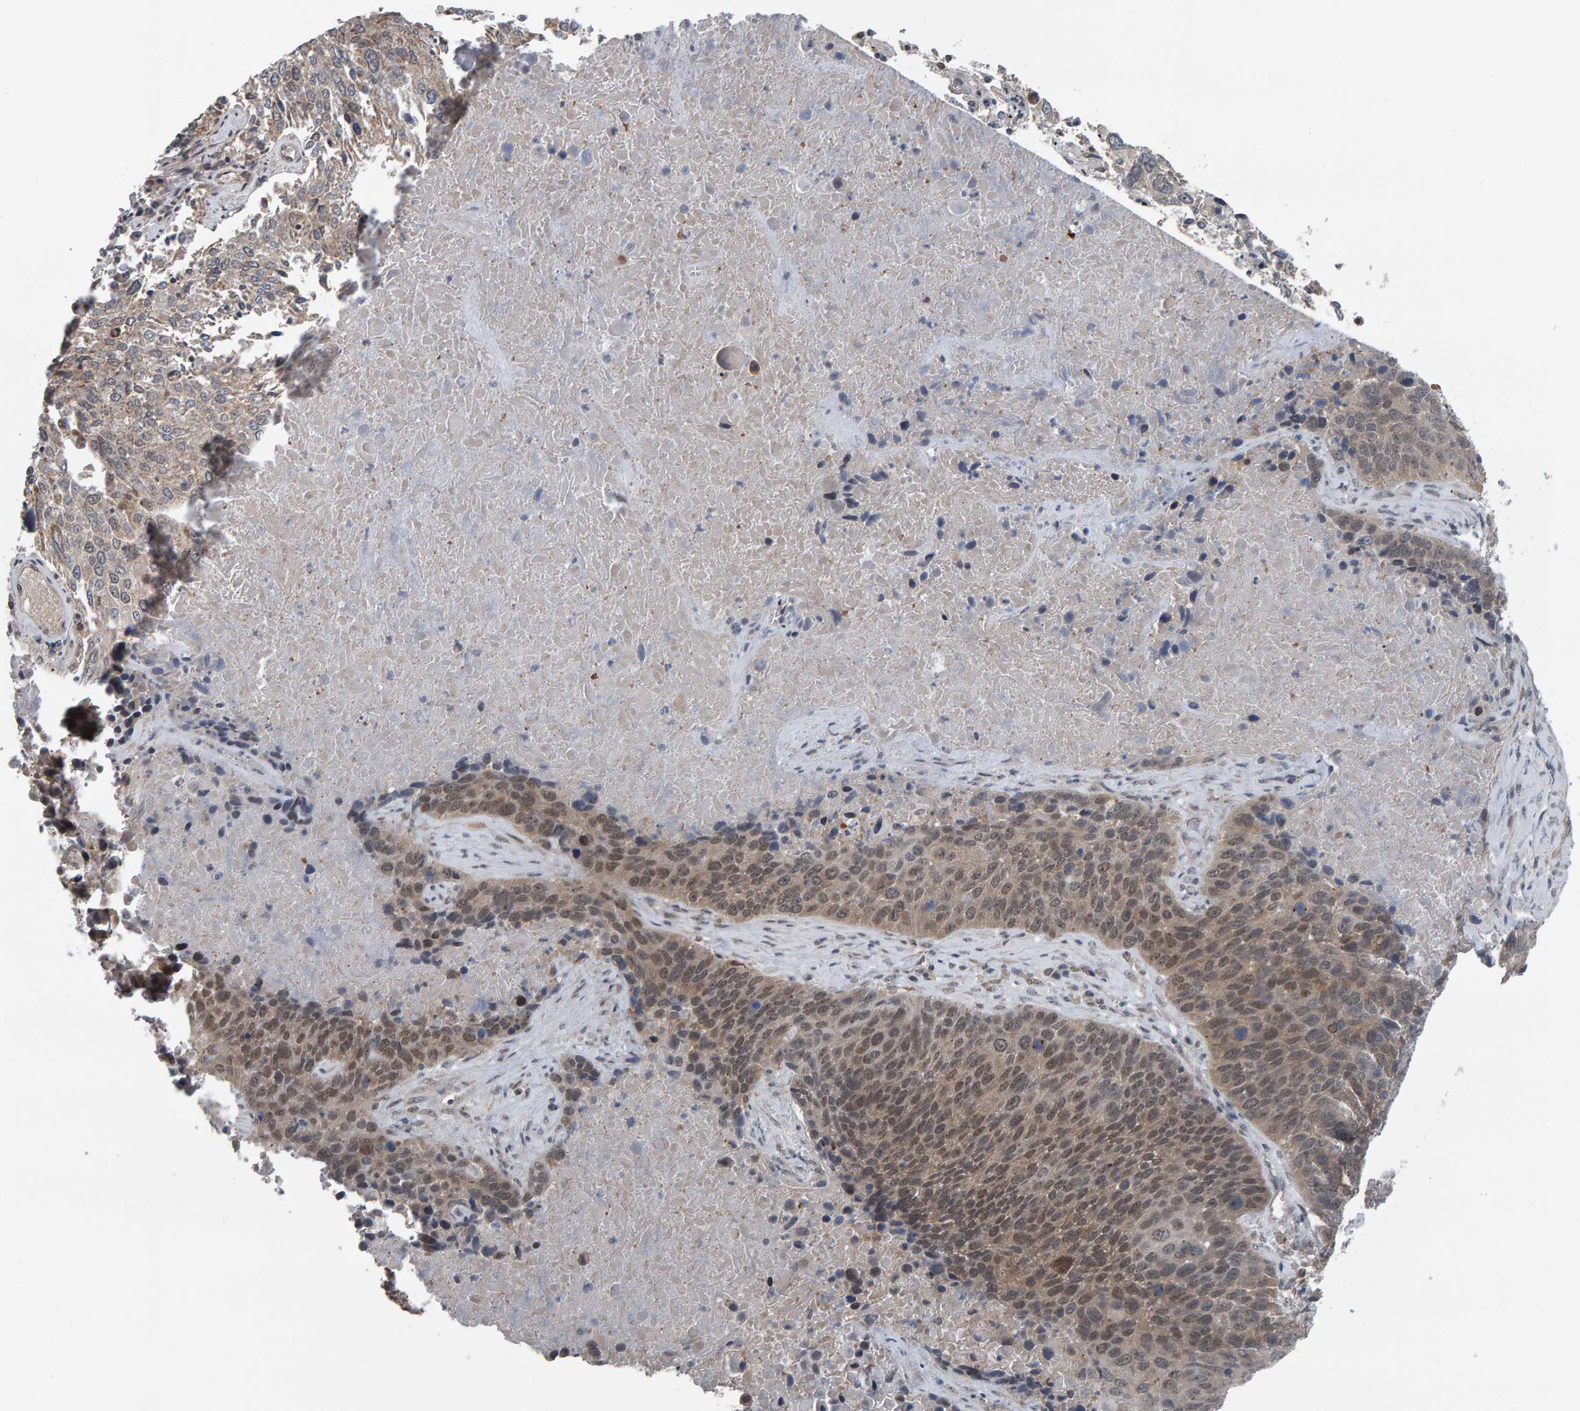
{"staining": {"intensity": "weak", "quantity": "25%-75%", "location": "cytoplasmic/membranous,nuclear"}, "tissue": "lung cancer", "cell_type": "Tumor cells", "image_type": "cancer", "snomed": [{"axis": "morphology", "description": "Squamous cell carcinoma, NOS"}, {"axis": "topography", "description": "Lung"}], "caption": "A micrograph showing weak cytoplasmic/membranous and nuclear expression in approximately 25%-75% of tumor cells in lung cancer, as visualized by brown immunohistochemical staining.", "gene": "COASY", "patient": {"sex": "male", "age": 65}}